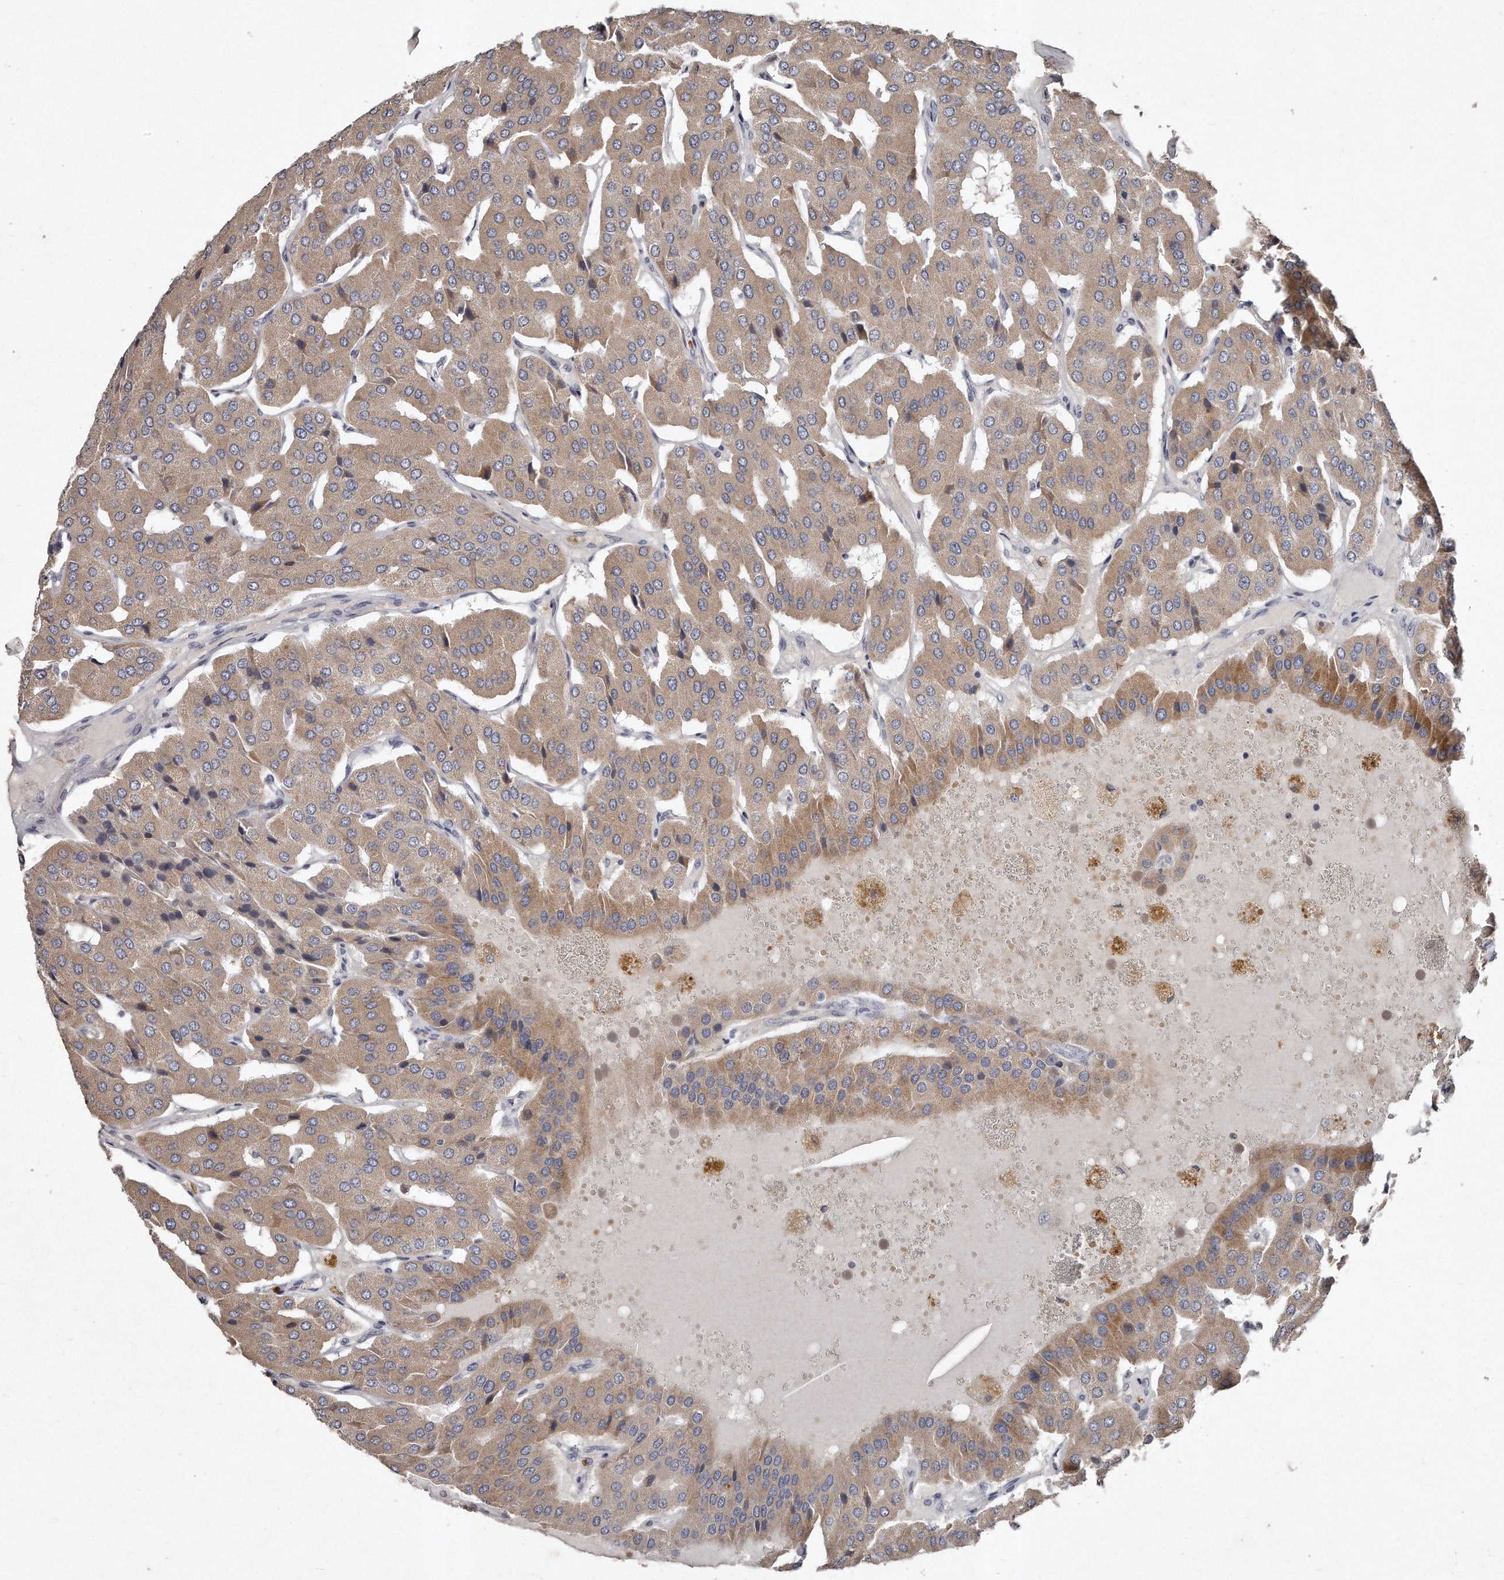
{"staining": {"intensity": "moderate", "quantity": ">75%", "location": "cytoplasmic/membranous"}, "tissue": "parathyroid gland", "cell_type": "Glandular cells", "image_type": "normal", "snomed": [{"axis": "morphology", "description": "Normal tissue, NOS"}, {"axis": "morphology", "description": "Adenoma, NOS"}, {"axis": "topography", "description": "Parathyroid gland"}], "caption": "An immunohistochemistry image of unremarkable tissue is shown. Protein staining in brown labels moderate cytoplasmic/membranous positivity in parathyroid gland within glandular cells.", "gene": "TECR", "patient": {"sex": "female", "age": 86}}